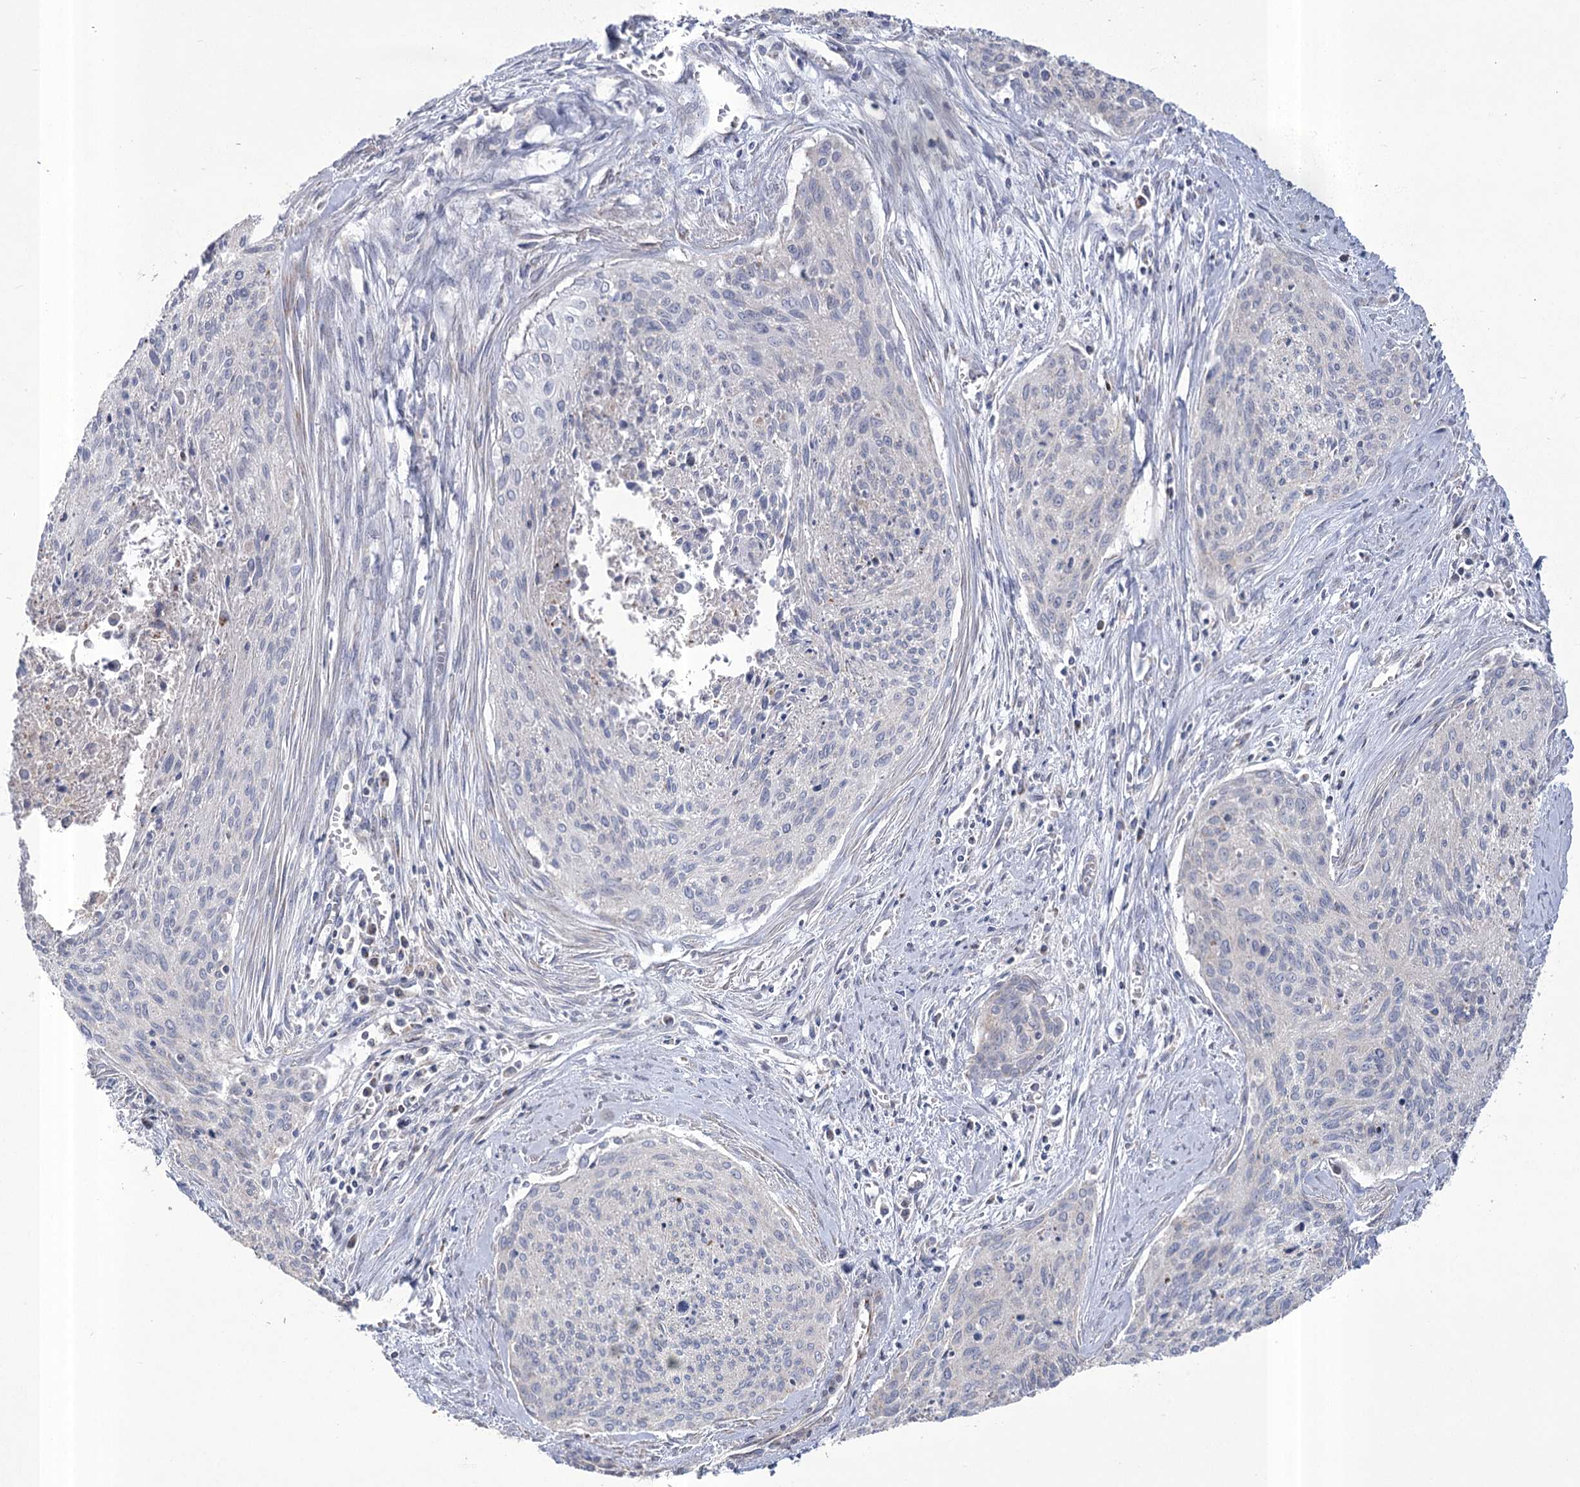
{"staining": {"intensity": "negative", "quantity": "none", "location": "none"}, "tissue": "cervical cancer", "cell_type": "Tumor cells", "image_type": "cancer", "snomed": [{"axis": "morphology", "description": "Squamous cell carcinoma, NOS"}, {"axis": "topography", "description": "Cervix"}], "caption": "A photomicrograph of squamous cell carcinoma (cervical) stained for a protein exhibits no brown staining in tumor cells.", "gene": "PDHB", "patient": {"sex": "female", "age": 55}}